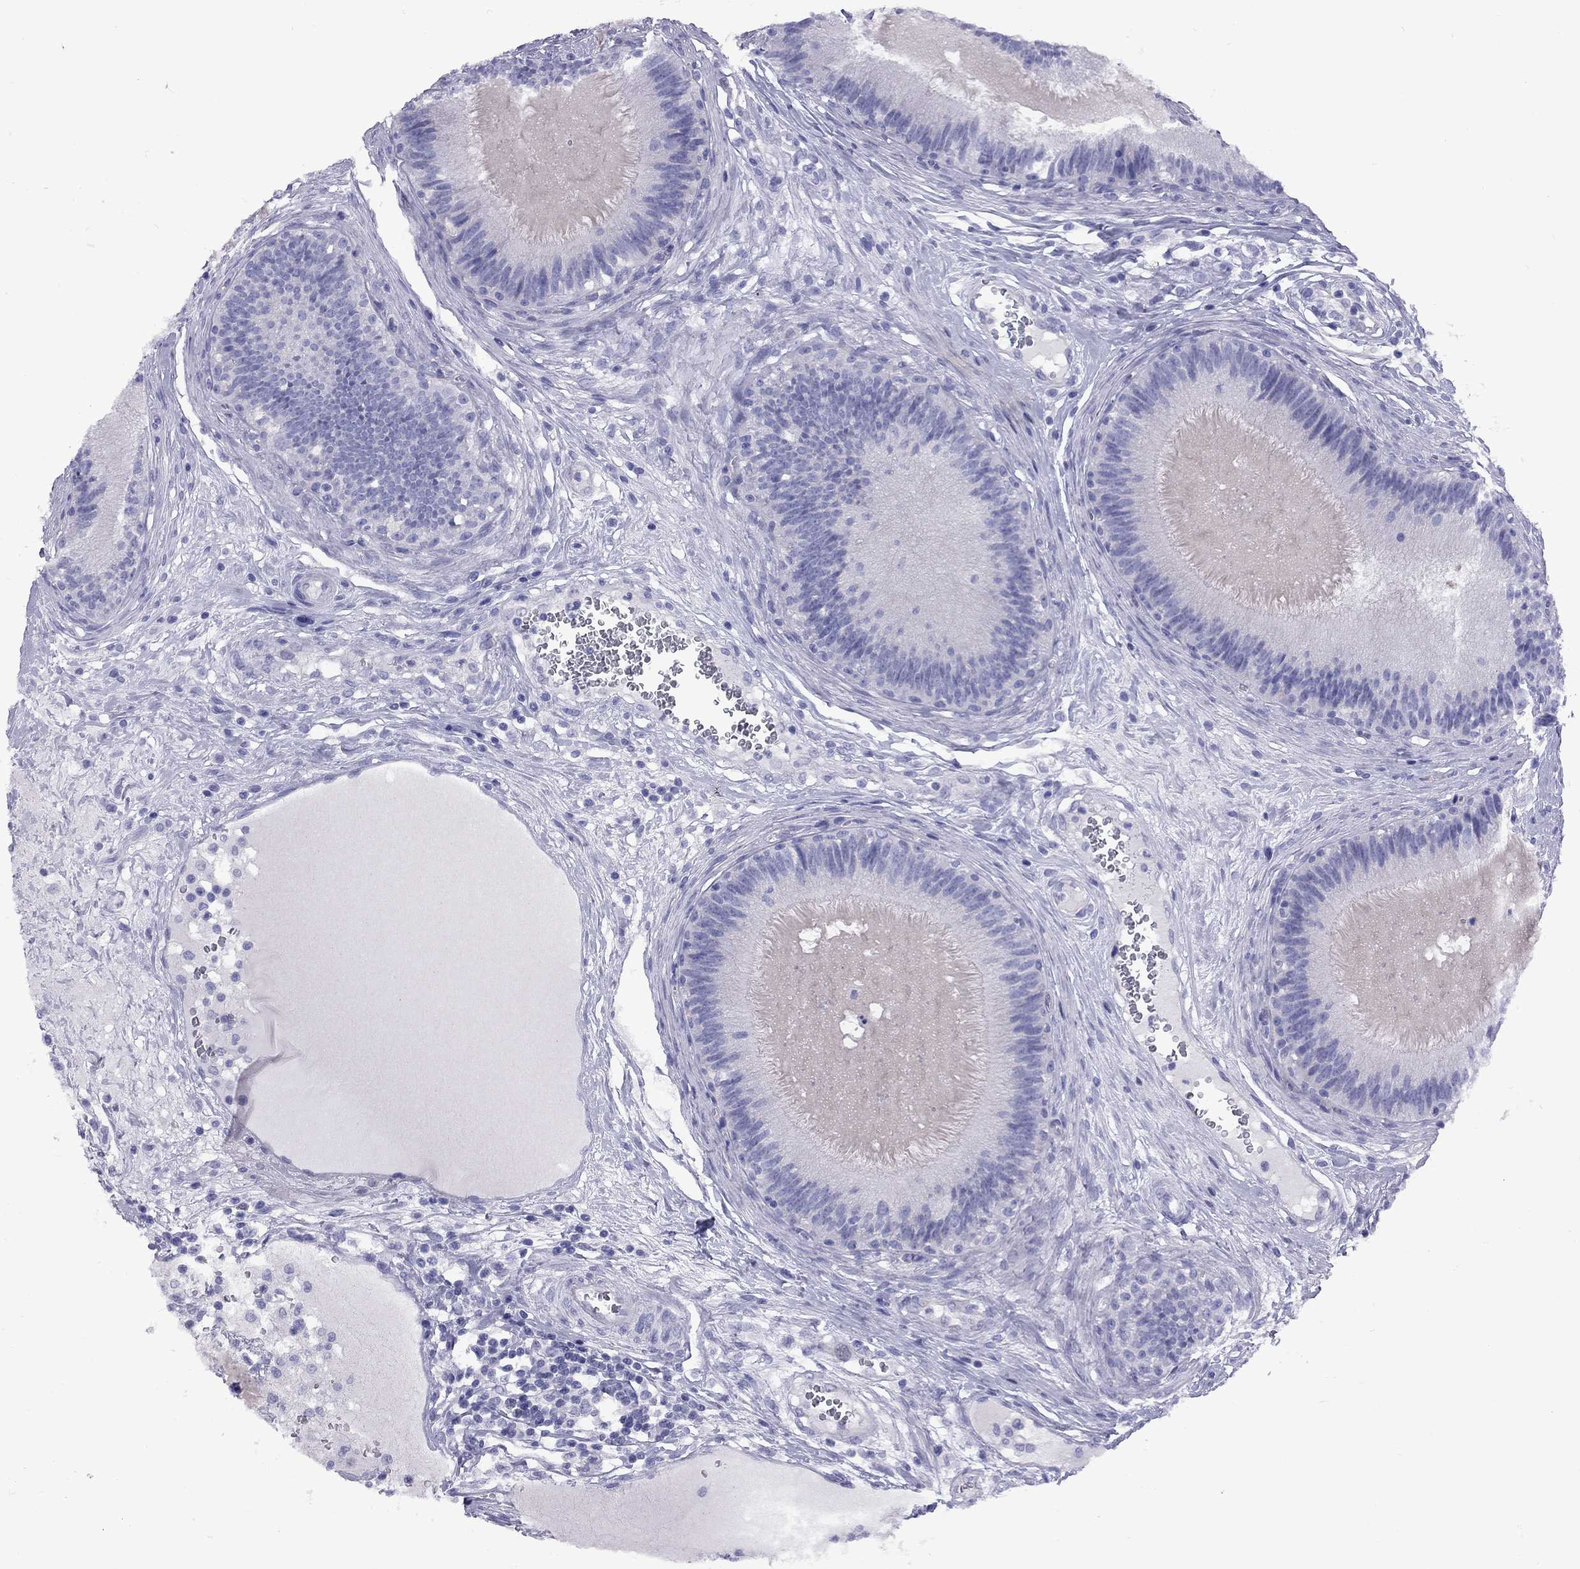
{"staining": {"intensity": "negative", "quantity": "none", "location": "none"}, "tissue": "epididymis", "cell_type": "Glandular cells", "image_type": "normal", "snomed": [{"axis": "morphology", "description": "Normal tissue, NOS"}, {"axis": "topography", "description": "Epididymis"}], "caption": "High power microscopy image of an IHC photomicrograph of normal epididymis, revealing no significant positivity in glandular cells.", "gene": "FSCN3", "patient": {"sex": "male", "age": 27}}